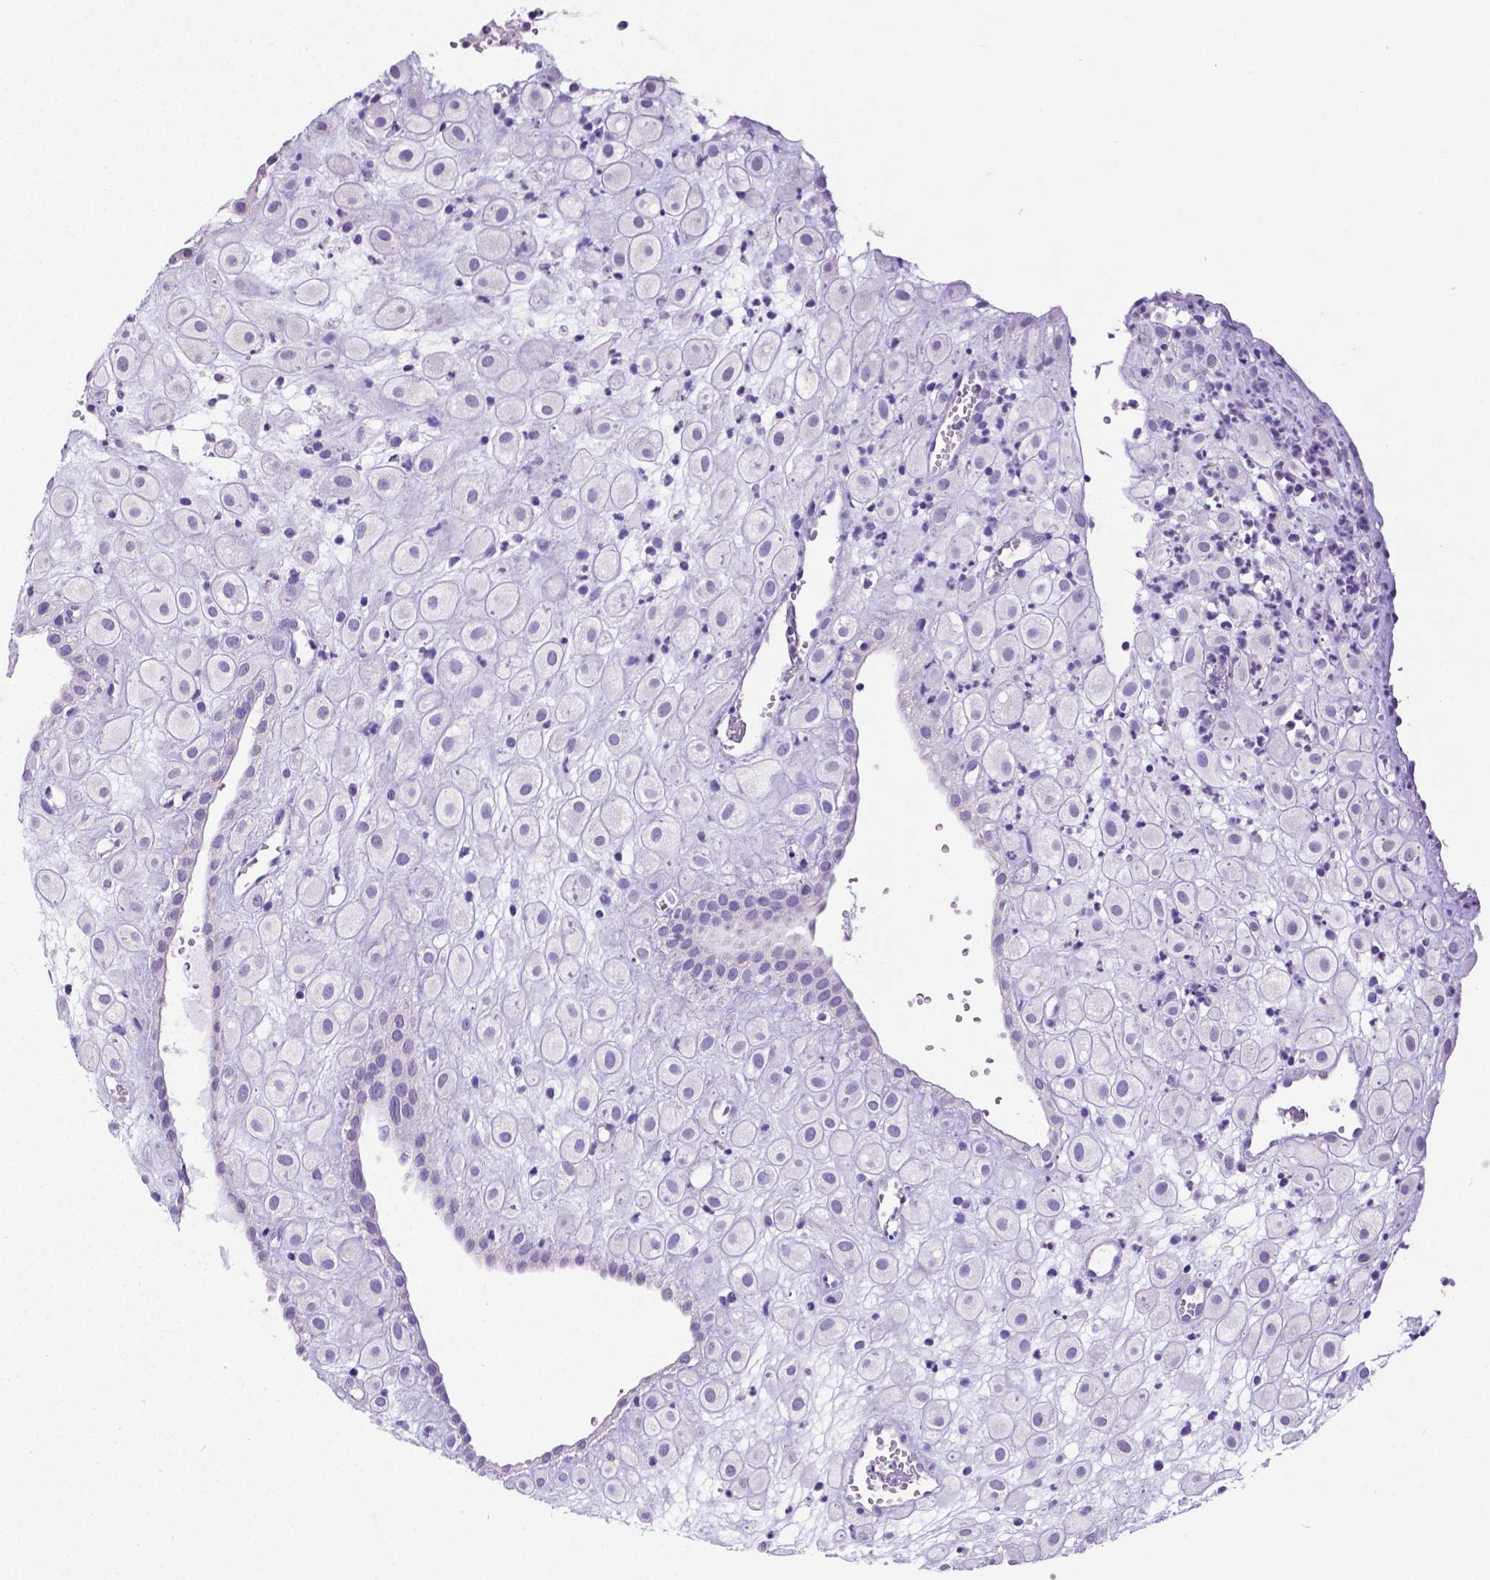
{"staining": {"intensity": "negative", "quantity": "none", "location": "none"}, "tissue": "placenta", "cell_type": "Decidual cells", "image_type": "normal", "snomed": [{"axis": "morphology", "description": "Normal tissue, NOS"}, {"axis": "topography", "description": "Placenta"}], "caption": "Immunohistochemical staining of normal human placenta shows no significant expression in decidual cells.", "gene": "SATB2", "patient": {"sex": "female", "age": 24}}